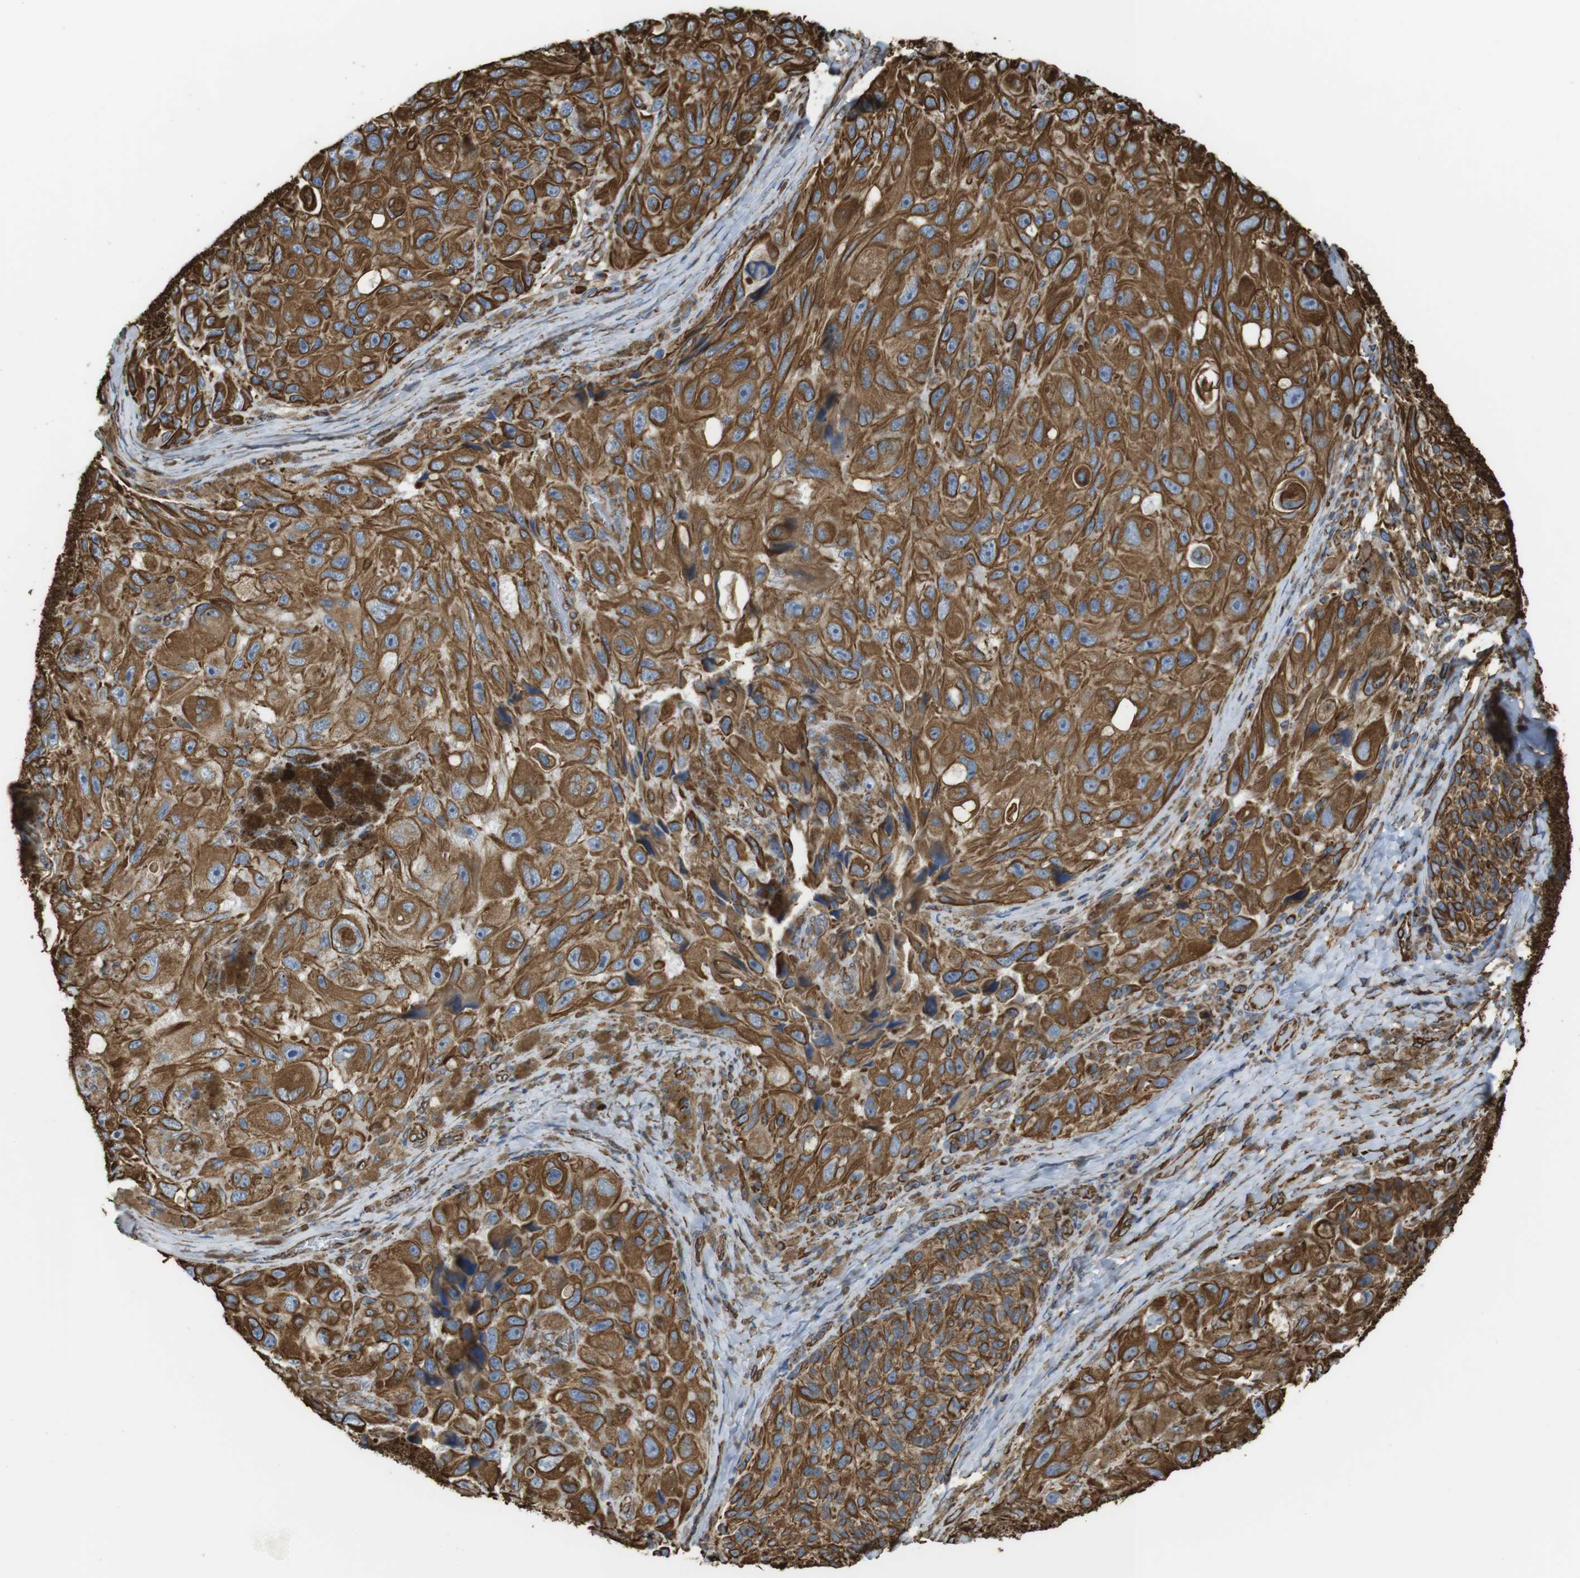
{"staining": {"intensity": "moderate", "quantity": ">75%", "location": "cytoplasmic/membranous"}, "tissue": "melanoma", "cell_type": "Tumor cells", "image_type": "cancer", "snomed": [{"axis": "morphology", "description": "Malignant melanoma, NOS"}, {"axis": "topography", "description": "Skin"}], "caption": "Protein expression analysis of malignant melanoma exhibits moderate cytoplasmic/membranous staining in approximately >75% of tumor cells.", "gene": "RALGPS1", "patient": {"sex": "female", "age": 73}}